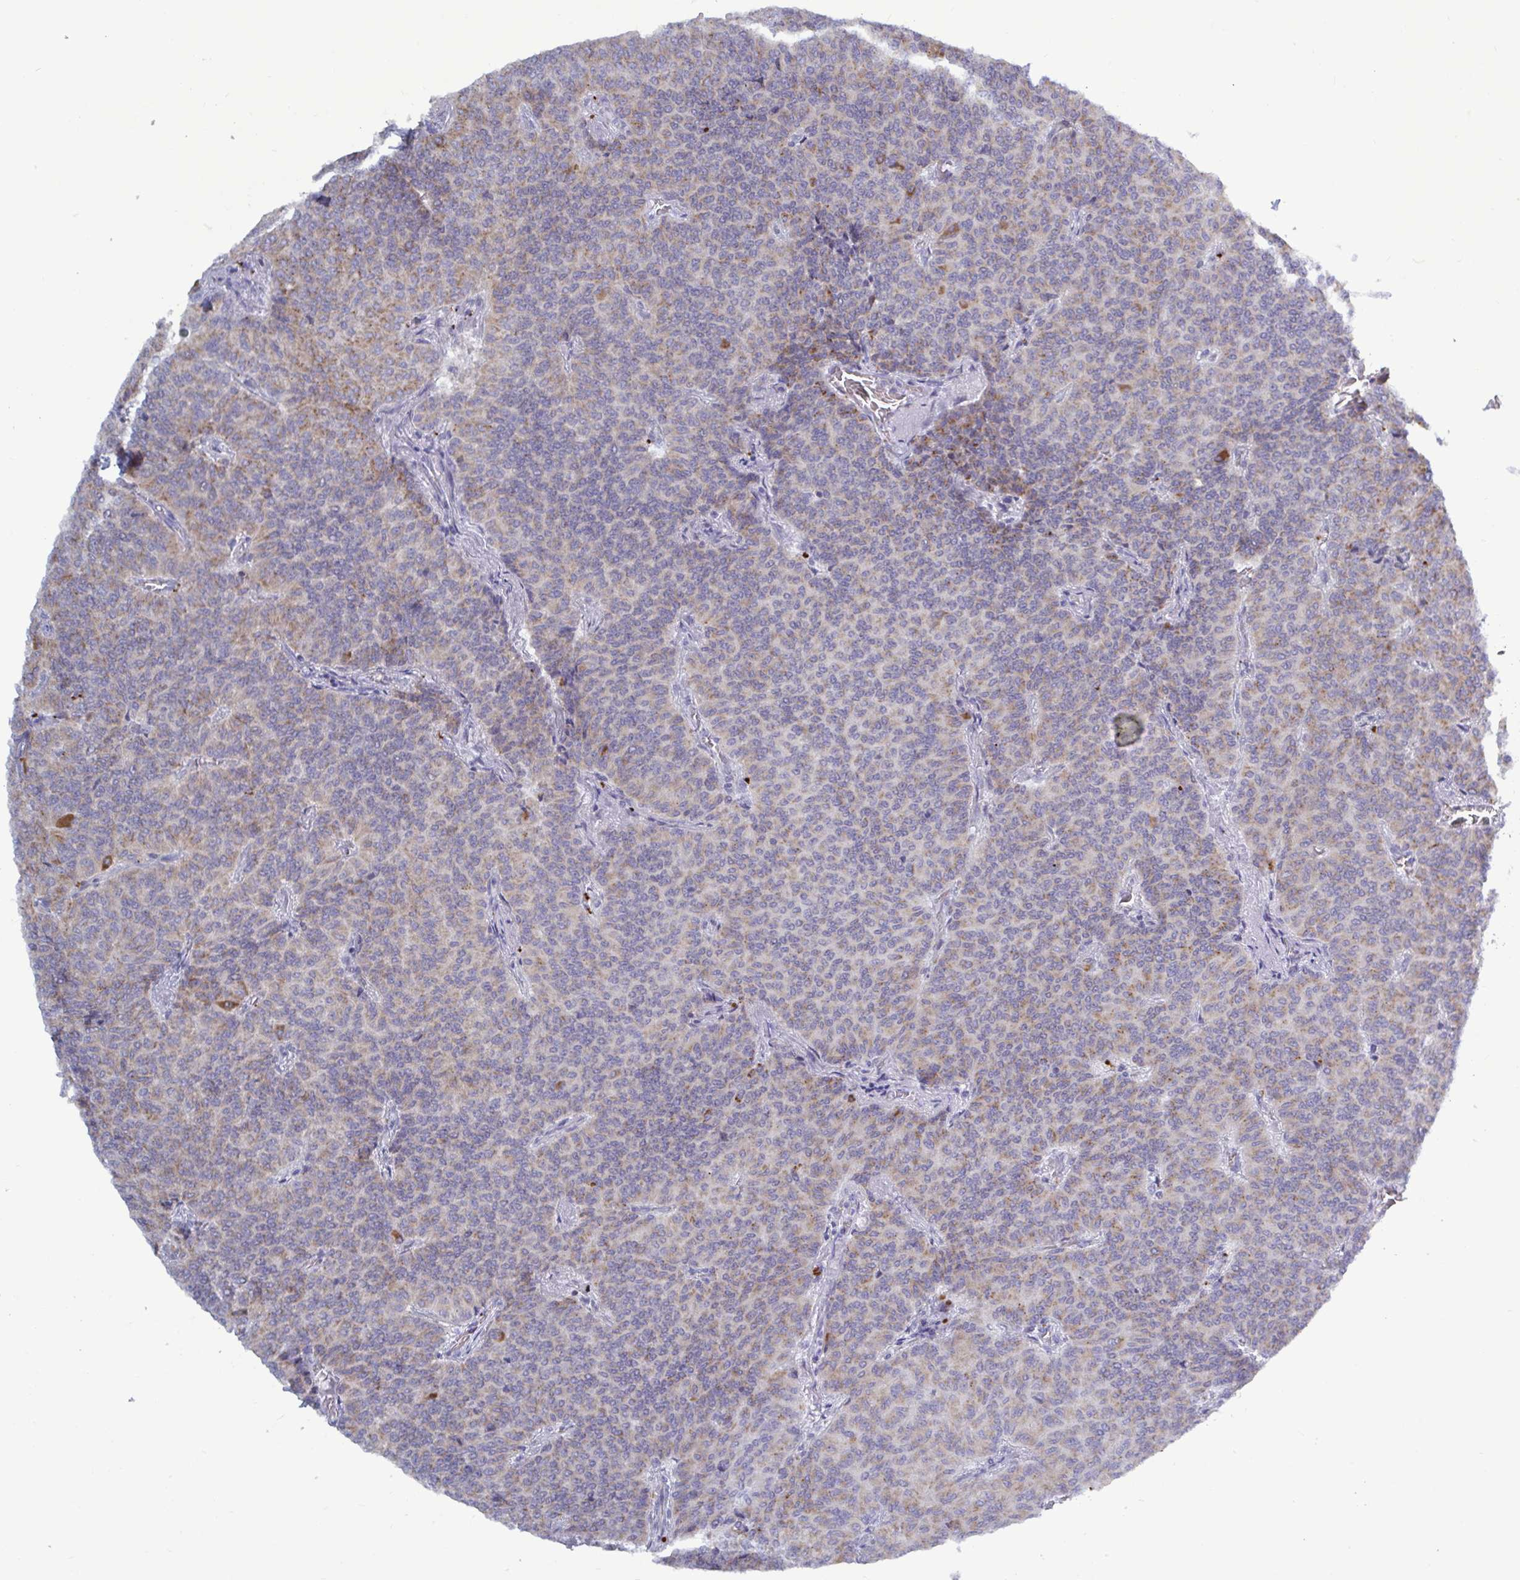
{"staining": {"intensity": "weak", "quantity": "25%-75%", "location": "cytoplasmic/membranous"}, "tissue": "carcinoid", "cell_type": "Tumor cells", "image_type": "cancer", "snomed": [{"axis": "morphology", "description": "Carcinoid, malignant, NOS"}, {"axis": "topography", "description": "Lung"}], "caption": "Weak cytoplasmic/membranous protein expression is appreciated in approximately 25%-75% of tumor cells in carcinoid. (DAB = brown stain, brightfield microscopy at high magnification).", "gene": "ATG9A", "patient": {"sex": "male", "age": 61}}